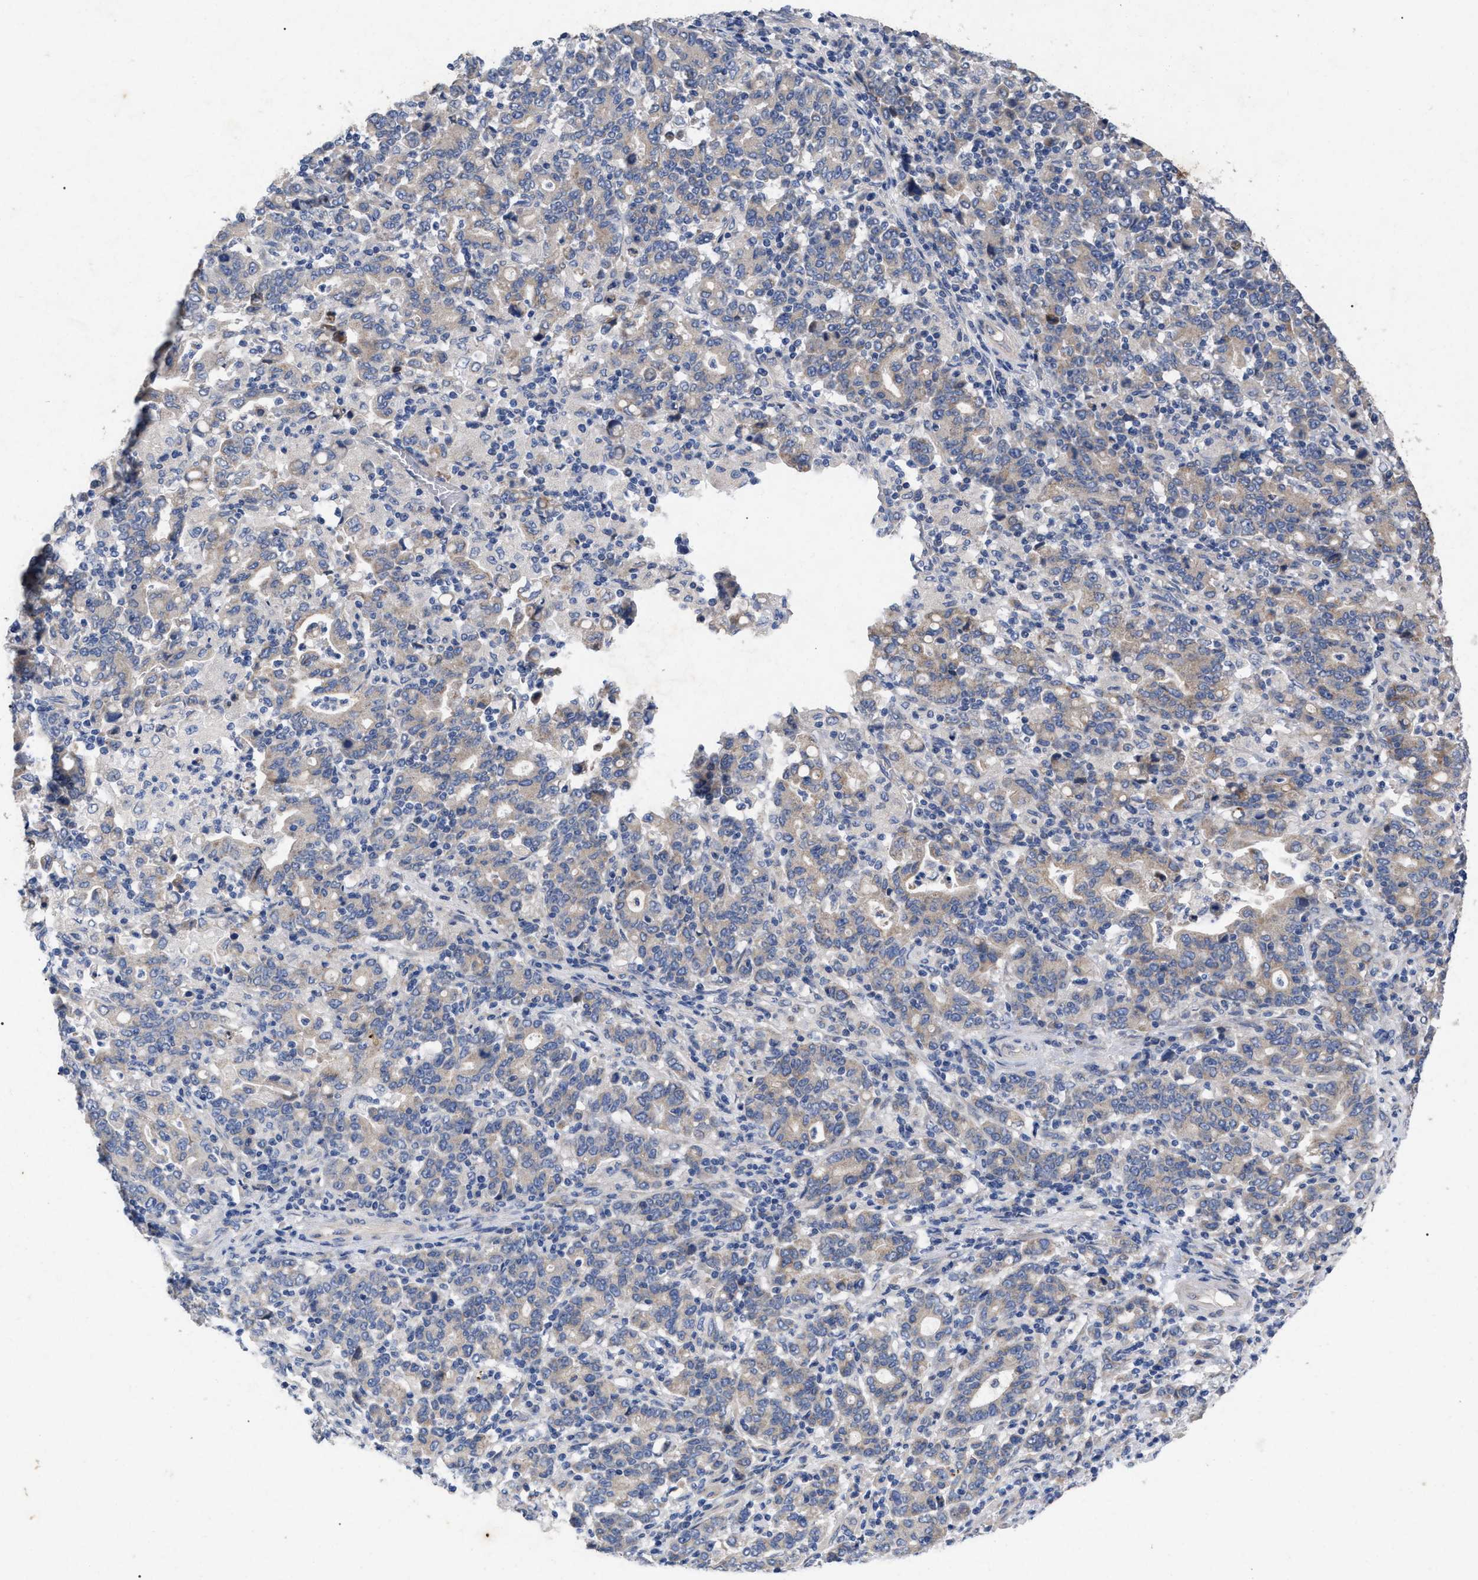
{"staining": {"intensity": "weak", "quantity": "25%-75%", "location": "cytoplasmic/membranous"}, "tissue": "stomach cancer", "cell_type": "Tumor cells", "image_type": "cancer", "snomed": [{"axis": "morphology", "description": "Adenocarcinoma, NOS"}, {"axis": "topography", "description": "Stomach, upper"}], "caption": "Tumor cells demonstrate low levels of weak cytoplasmic/membranous expression in approximately 25%-75% of cells in stomach cancer (adenocarcinoma). The protein of interest is stained brown, and the nuclei are stained in blue (DAB IHC with brightfield microscopy, high magnification).", "gene": "VIP", "patient": {"sex": "male", "age": 69}}